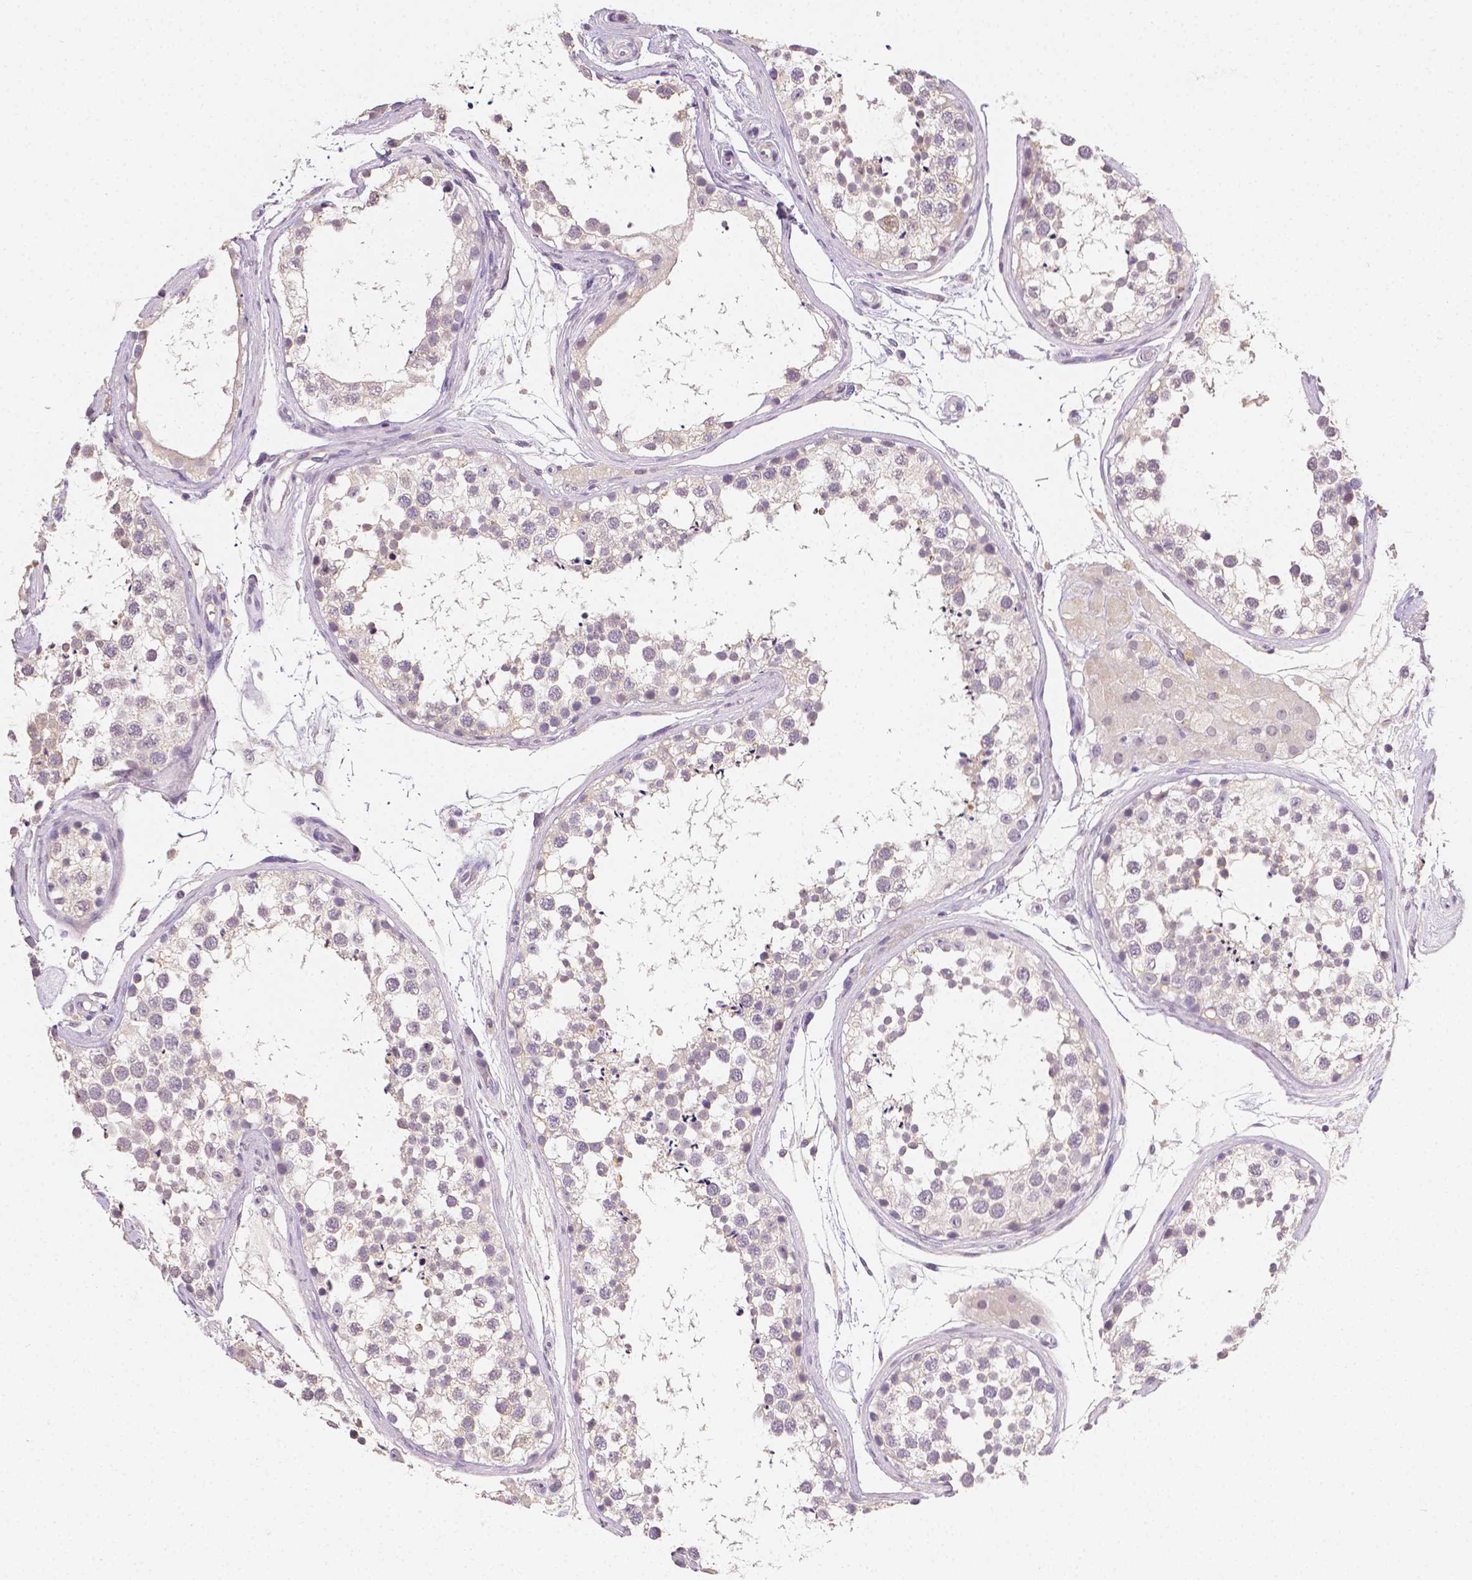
{"staining": {"intensity": "negative", "quantity": "none", "location": "none"}, "tissue": "testis", "cell_type": "Cells in seminiferous ducts", "image_type": "normal", "snomed": [{"axis": "morphology", "description": "Normal tissue, NOS"}, {"axis": "morphology", "description": "Seminoma, NOS"}, {"axis": "topography", "description": "Testis"}], "caption": "This is an IHC image of normal testis. There is no staining in cells in seminiferous ducts.", "gene": "TGM1", "patient": {"sex": "male", "age": 65}}